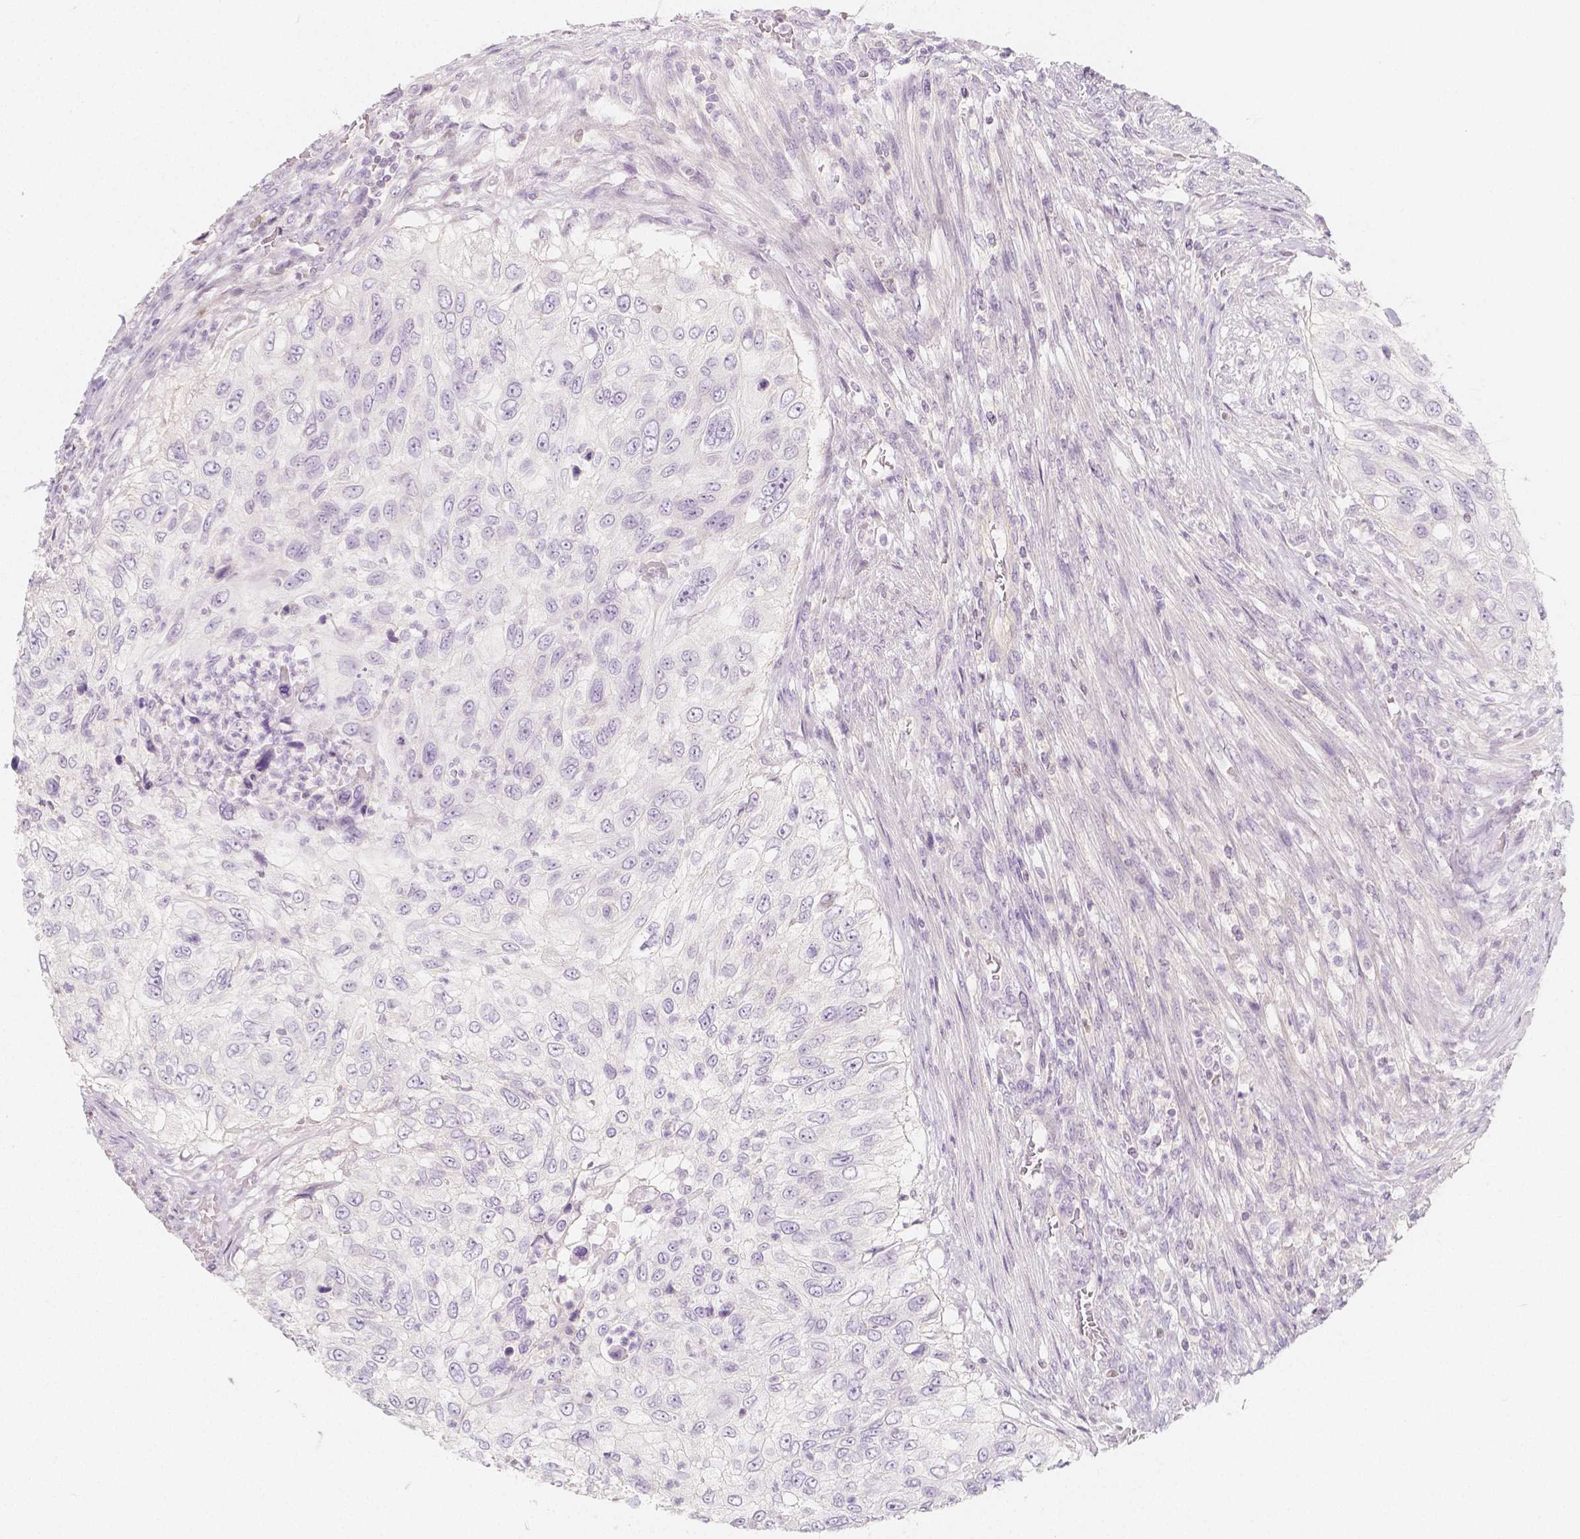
{"staining": {"intensity": "negative", "quantity": "none", "location": "none"}, "tissue": "urothelial cancer", "cell_type": "Tumor cells", "image_type": "cancer", "snomed": [{"axis": "morphology", "description": "Urothelial carcinoma, High grade"}, {"axis": "topography", "description": "Urinary bladder"}], "caption": "The image shows no staining of tumor cells in urothelial carcinoma (high-grade). (DAB (3,3'-diaminobenzidine) immunohistochemistry visualized using brightfield microscopy, high magnification).", "gene": "BATF", "patient": {"sex": "female", "age": 60}}